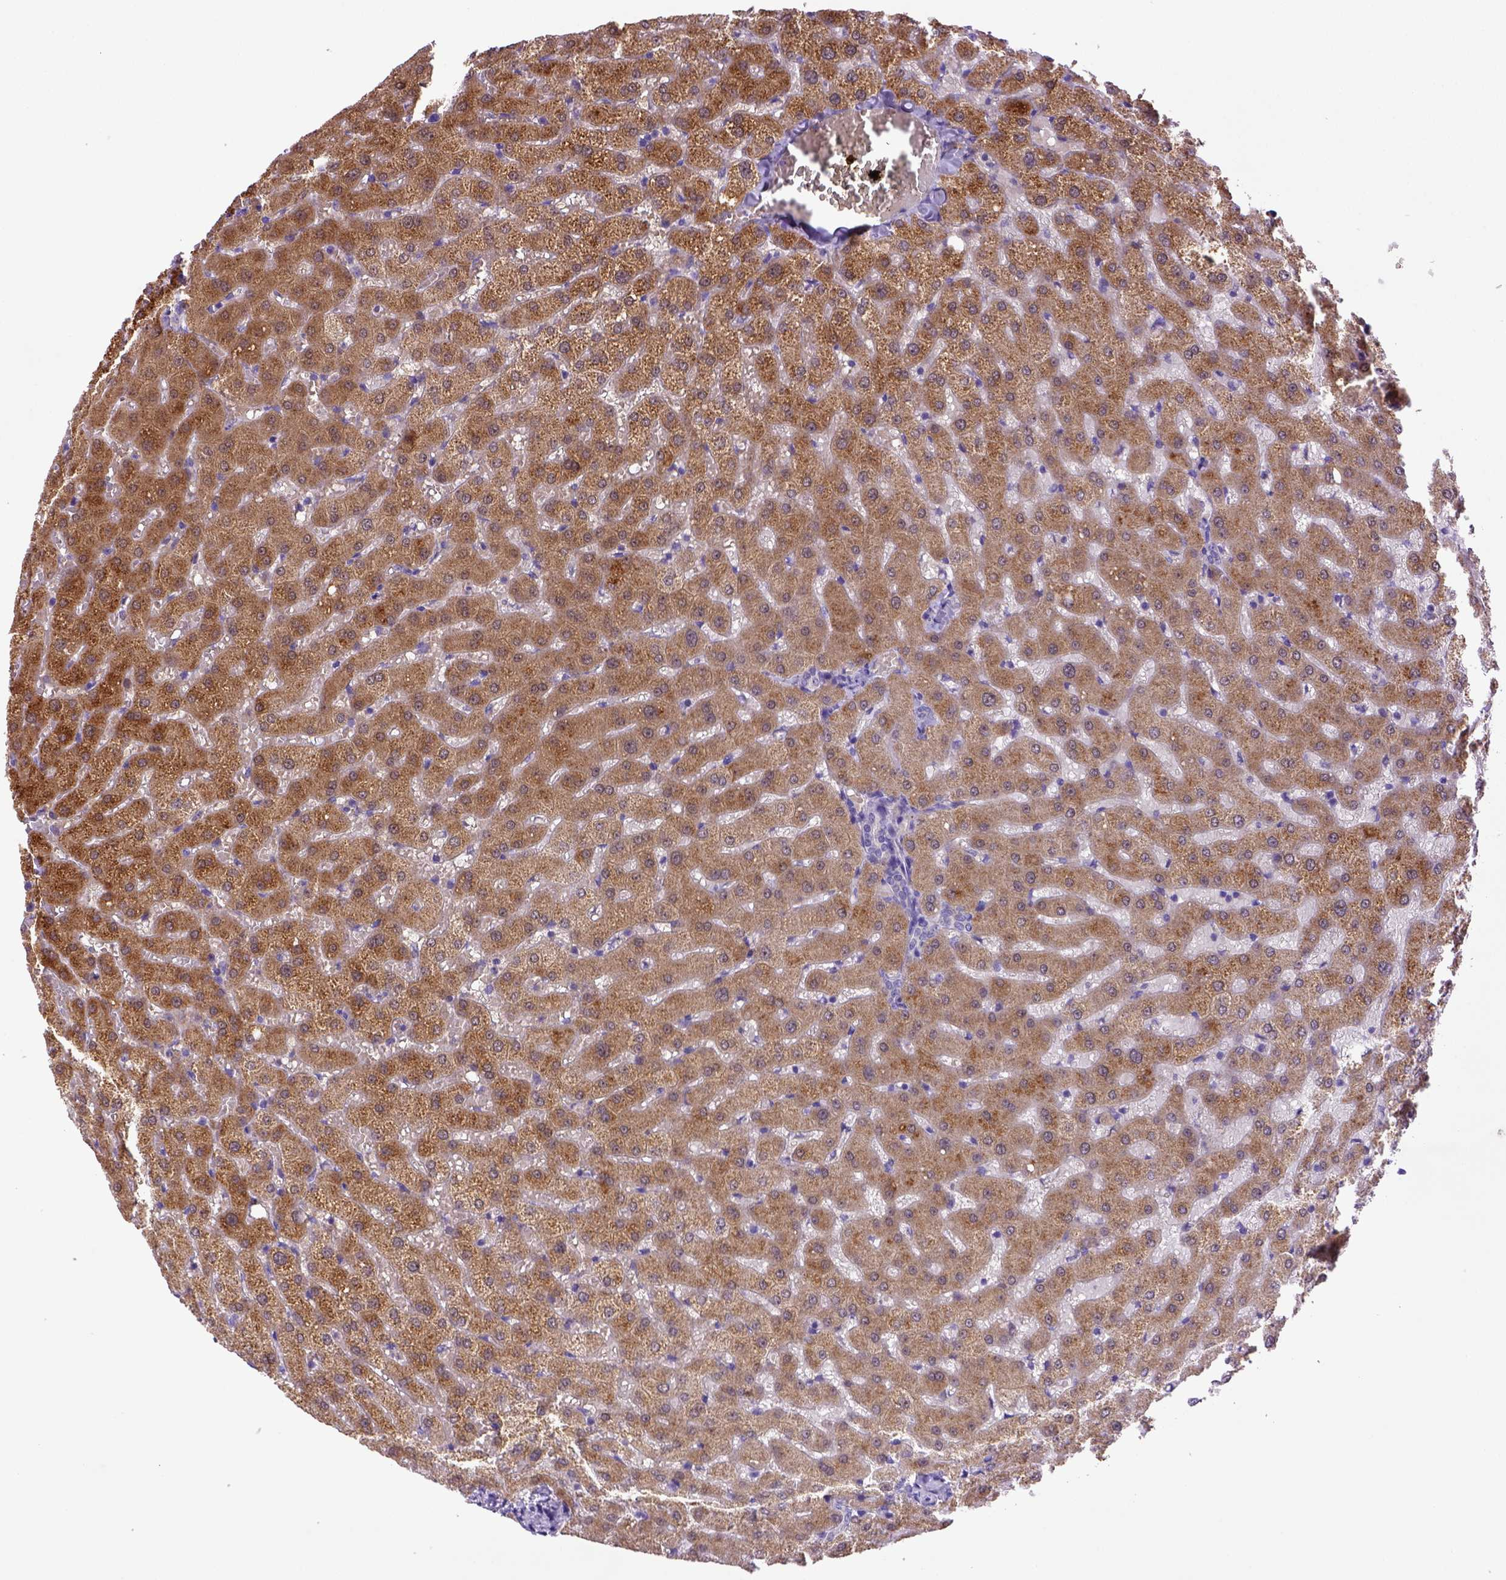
{"staining": {"intensity": "negative", "quantity": "none", "location": "none"}, "tissue": "liver", "cell_type": "Cholangiocytes", "image_type": "normal", "snomed": [{"axis": "morphology", "description": "Normal tissue, NOS"}, {"axis": "topography", "description": "Liver"}], "caption": "This histopathology image is of unremarkable liver stained with immunohistochemistry (IHC) to label a protein in brown with the nuclei are counter-stained blue. There is no positivity in cholangiocytes.", "gene": "BAAT", "patient": {"sex": "female", "age": 50}}